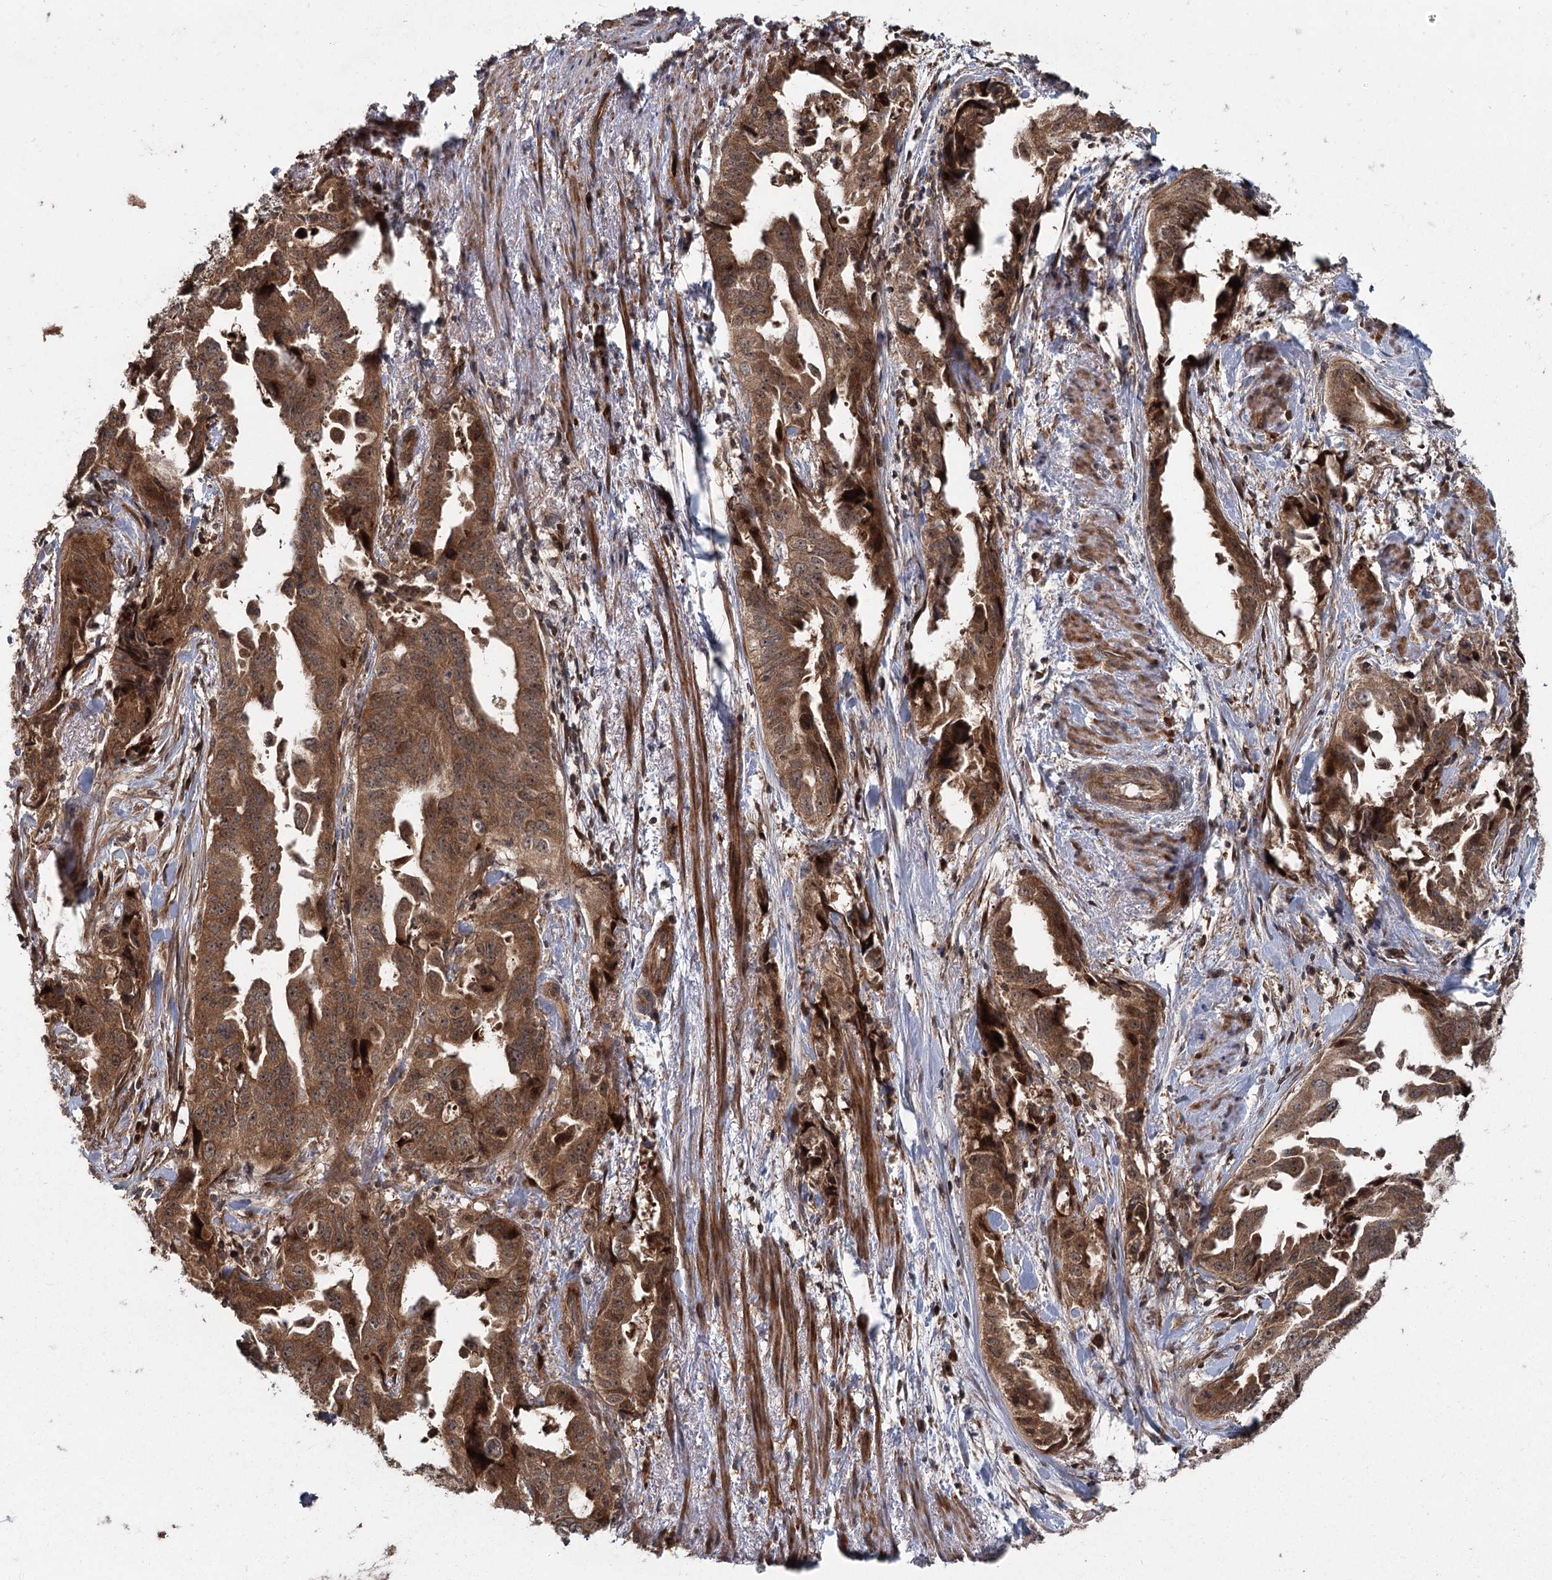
{"staining": {"intensity": "strong", "quantity": ">75%", "location": "cytoplasmic/membranous"}, "tissue": "endometrial cancer", "cell_type": "Tumor cells", "image_type": "cancer", "snomed": [{"axis": "morphology", "description": "Adenocarcinoma, NOS"}, {"axis": "topography", "description": "Endometrium"}], "caption": "Endometrial cancer stained with DAB (3,3'-diaminobenzidine) IHC shows high levels of strong cytoplasmic/membranous positivity in approximately >75% of tumor cells. (IHC, brightfield microscopy, high magnification).", "gene": "RAPGEF6", "patient": {"sex": "female", "age": 65}}